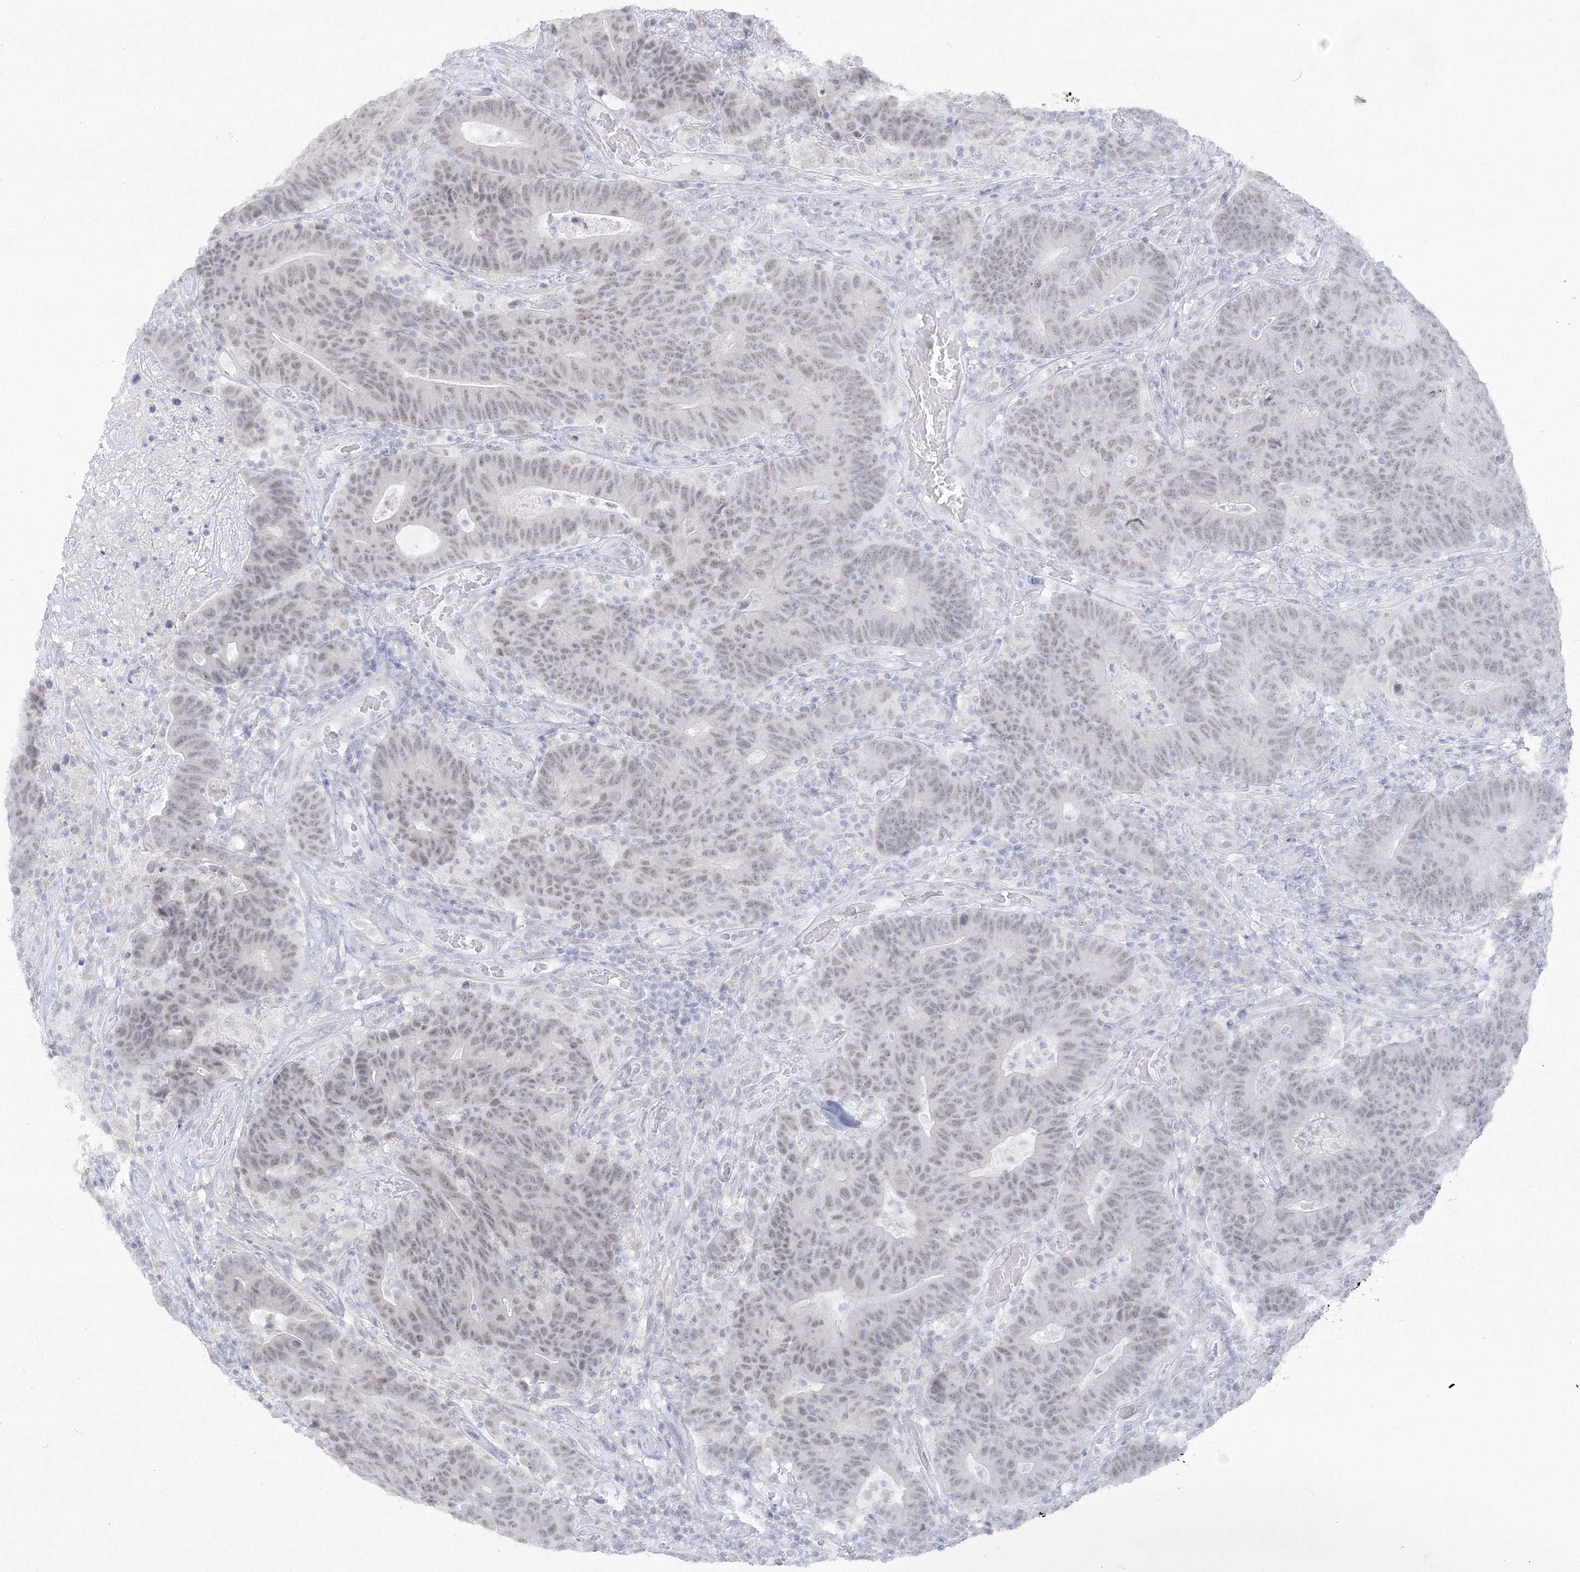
{"staining": {"intensity": "moderate", "quantity": "25%-75%", "location": "nuclear"}, "tissue": "colorectal cancer", "cell_type": "Tumor cells", "image_type": "cancer", "snomed": [{"axis": "morphology", "description": "Normal tissue, NOS"}, {"axis": "morphology", "description": "Adenocarcinoma, NOS"}, {"axis": "topography", "description": "Colon"}], "caption": "Tumor cells show medium levels of moderate nuclear staining in approximately 25%-75% of cells in human colorectal cancer.", "gene": "PPP4R2", "patient": {"sex": "female", "age": 75}}